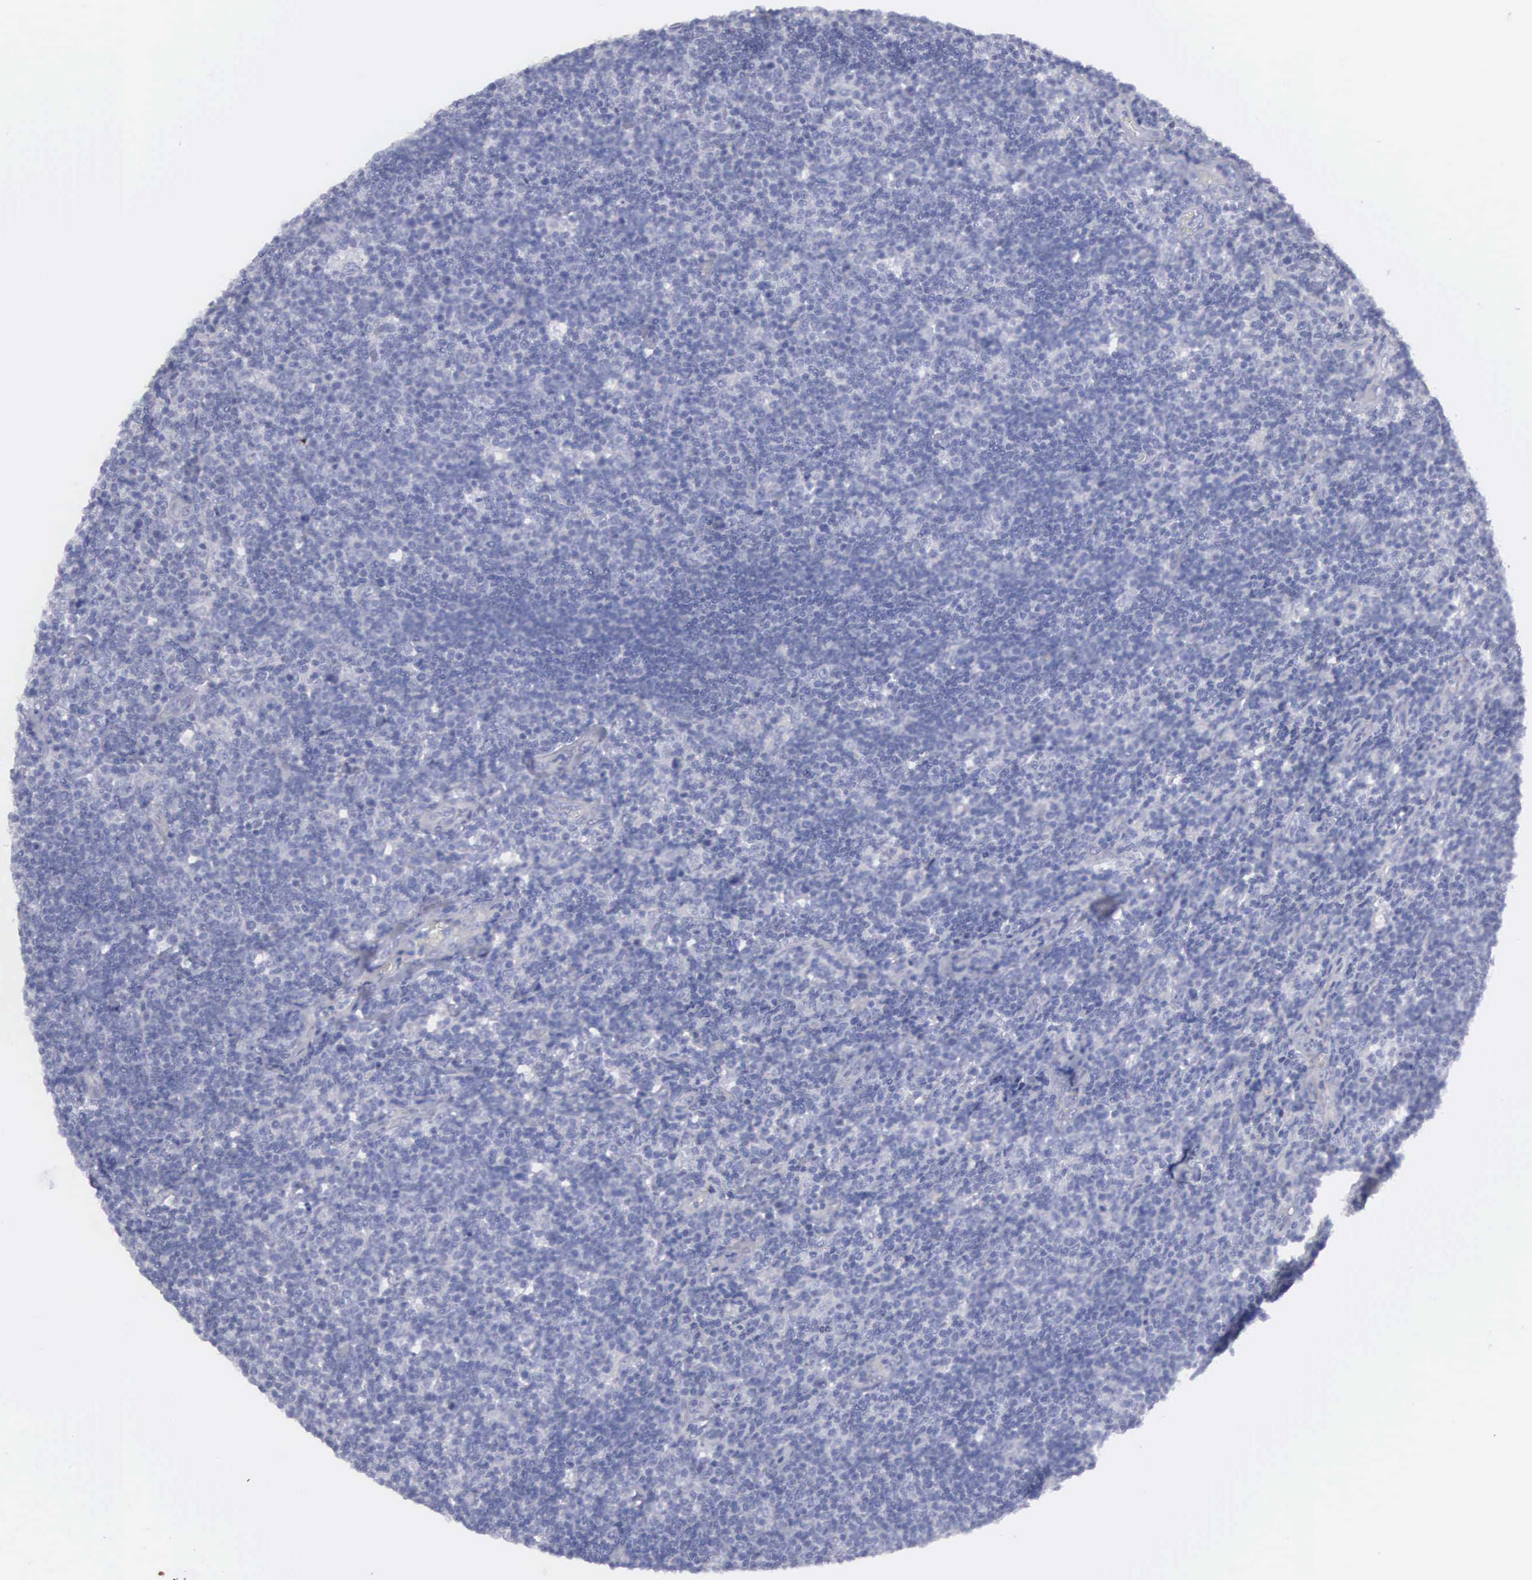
{"staining": {"intensity": "negative", "quantity": "none", "location": "none"}, "tissue": "lymphoma", "cell_type": "Tumor cells", "image_type": "cancer", "snomed": [{"axis": "morphology", "description": "Malignant lymphoma, non-Hodgkin's type, Low grade"}, {"axis": "topography", "description": "Lymph node"}], "caption": "Tumor cells show no significant staining in lymphoma.", "gene": "CEP170B", "patient": {"sex": "male", "age": 74}}